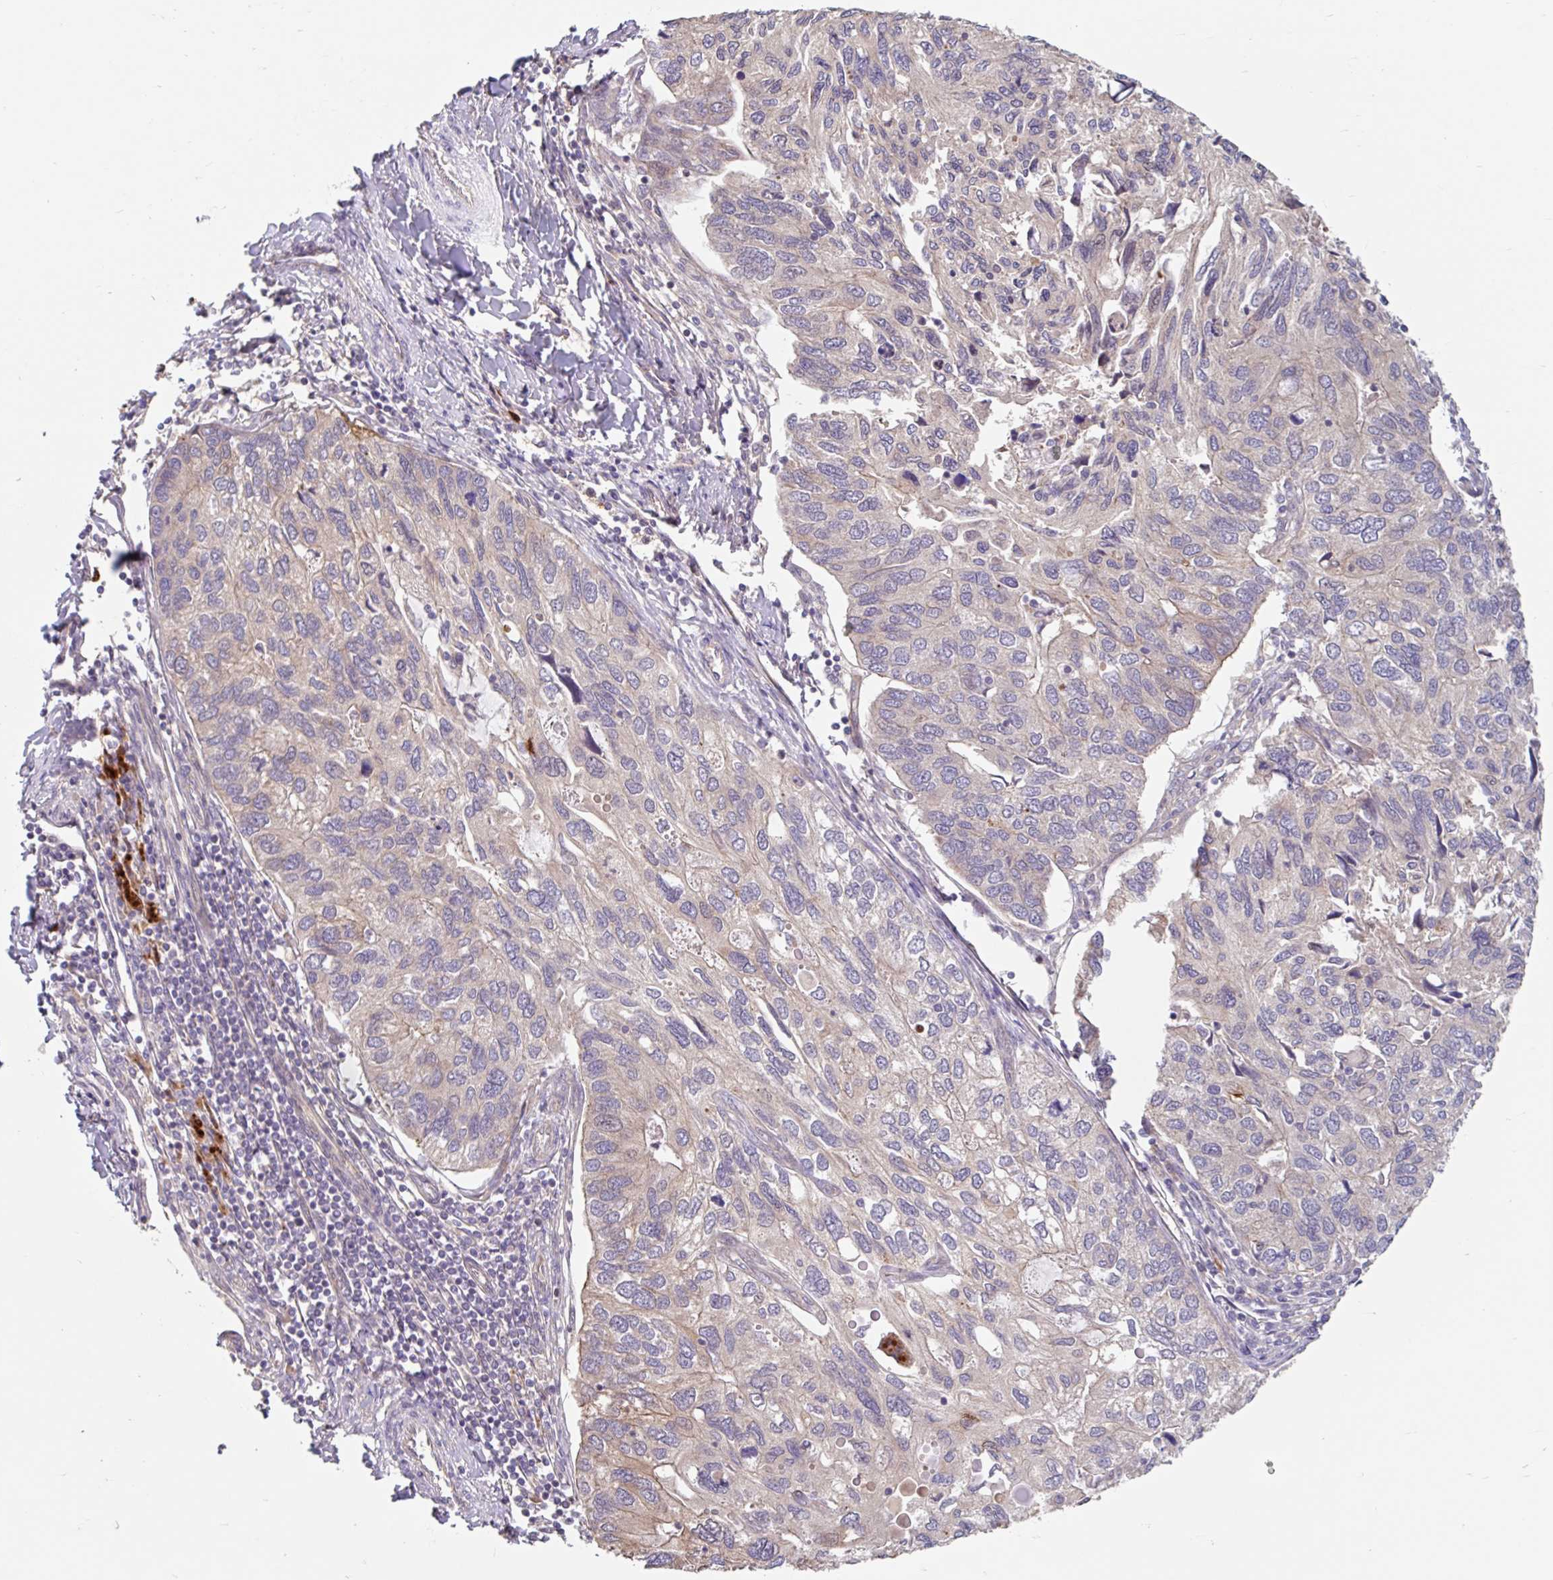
{"staining": {"intensity": "weak", "quantity": "<25%", "location": "cytoplasmic/membranous"}, "tissue": "endometrial cancer", "cell_type": "Tumor cells", "image_type": "cancer", "snomed": [{"axis": "morphology", "description": "Carcinoma, NOS"}, {"axis": "topography", "description": "Uterus"}], "caption": "Protein analysis of carcinoma (endometrial) exhibits no significant expression in tumor cells. (Brightfield microscopy of DAB (3,3'-diaminobenzidine) IHC at high magnification).", "gene": "STYXL1", "patient": {"sex": "female", "age": 76}}